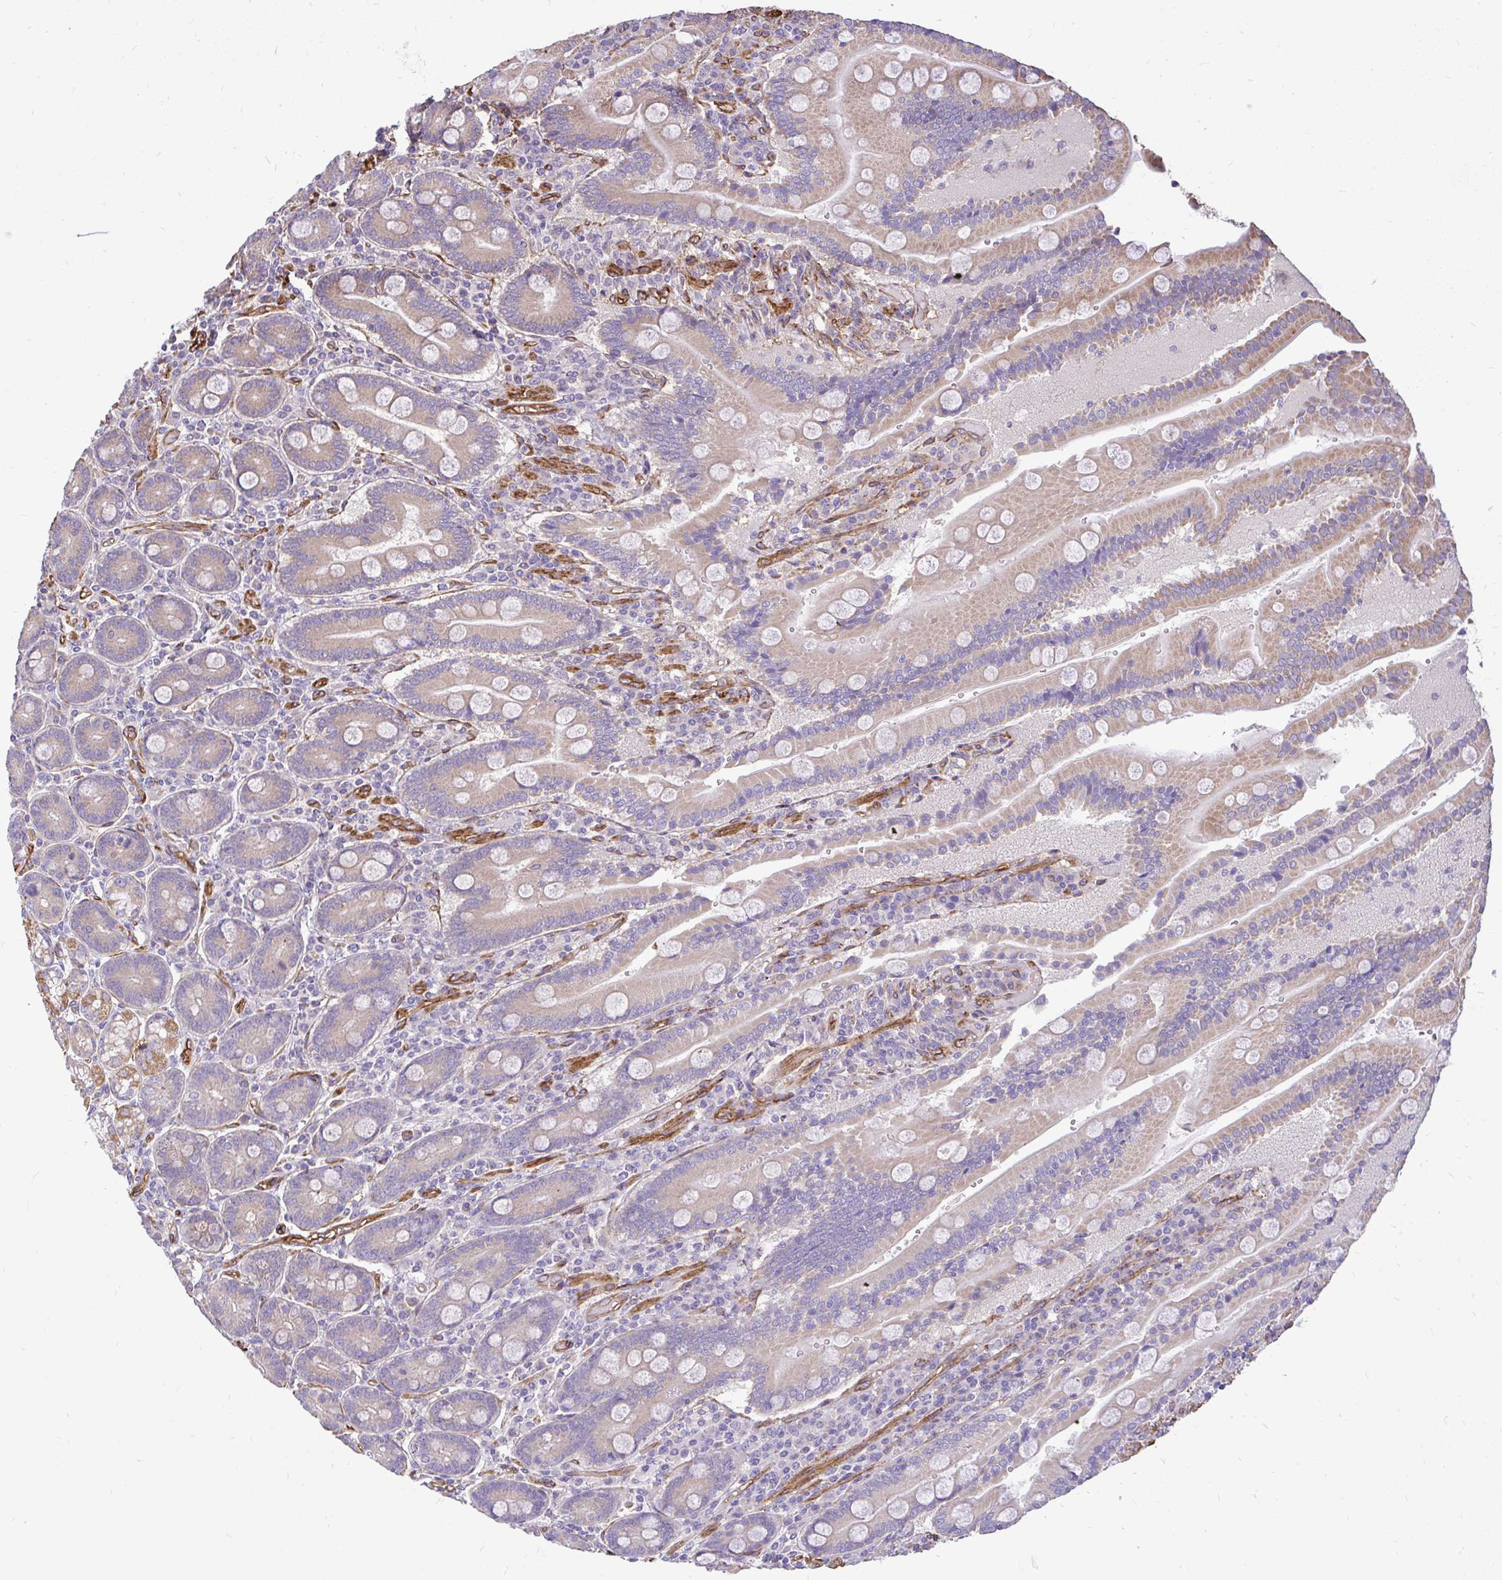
{"staining": {"intensity": "weak", "quantity": ">75%", "location": "cytoplasmic/membranous"}, "tissue": "duodenum", "cell_type": "Glandular cells", "image_type": "normal", "snomed": [{"axis": "morphology", "description": "Normal tissue, NOS"}, {"axis": "topography", "description": "Duodenum"}], "caption": "An immunohistochemistry histopathology image of benign tissue is shown. Protein staining in brown highlights weak cytoplasmic/membranous positivity in duodenum within glandular cells.", "gene": "PTPRK", "patient": {"sex": "female", "age": 62}}